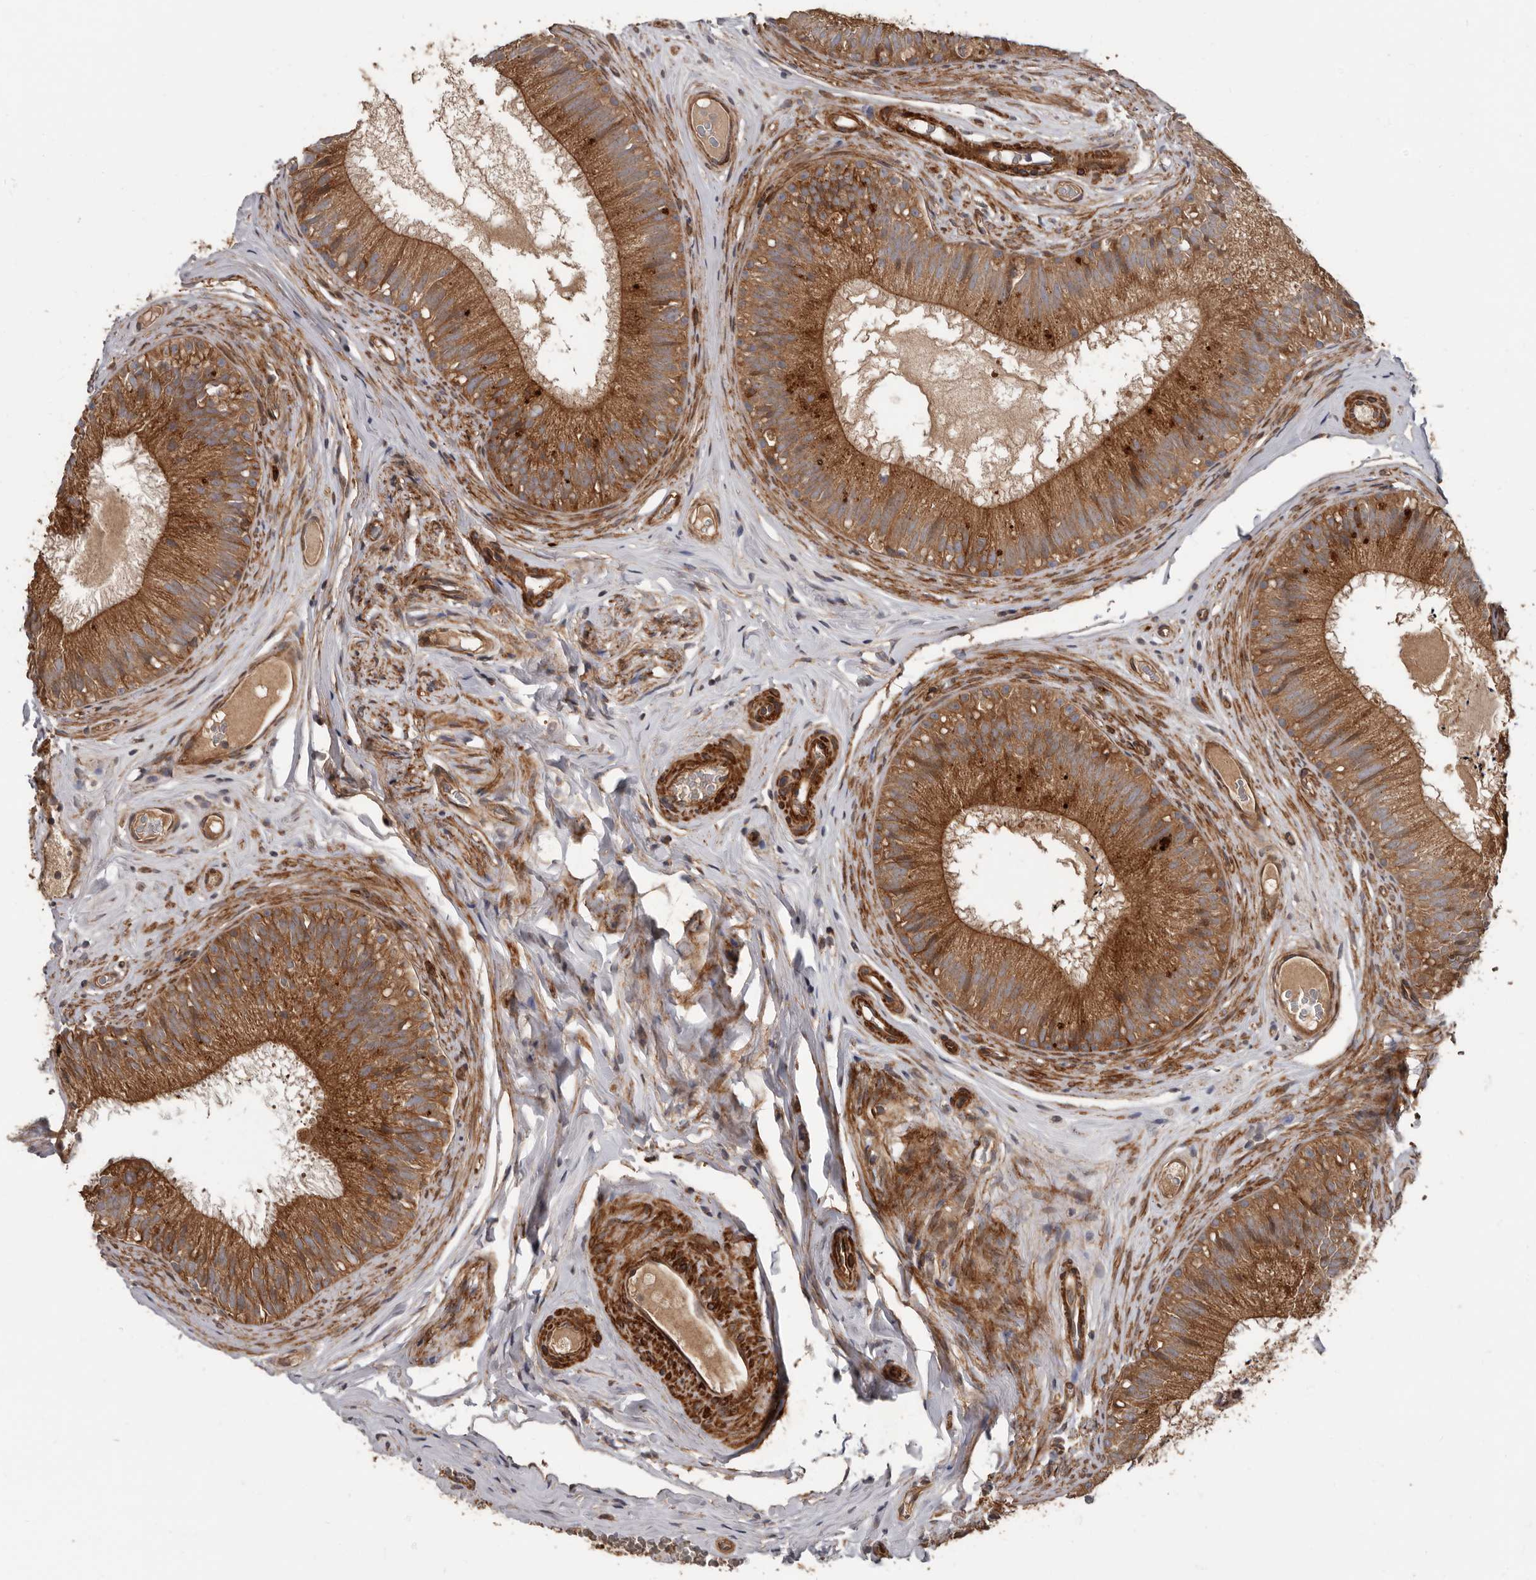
{"staining": {"intensity": "strong", "quantity": ">75%", "location": "cytoplasmic/membranous"}, "tissue": "epididymis", "cell_type": "Glandular cells", "image_type": "normal", "snomed": [{"axis": "morphology", "description": "Normal tissue, NOS"}, {"axis": "topography", "description": "Epididymis"}], "caption": "Approximately >75% of glandular cells in normal human epididymis show strong cytoplasmic/membranous protein positivity as visualized by brown immunohistochemical staining.", "gene": "ARHGEF5", "patient": {"sex": "male", "age": 29}}